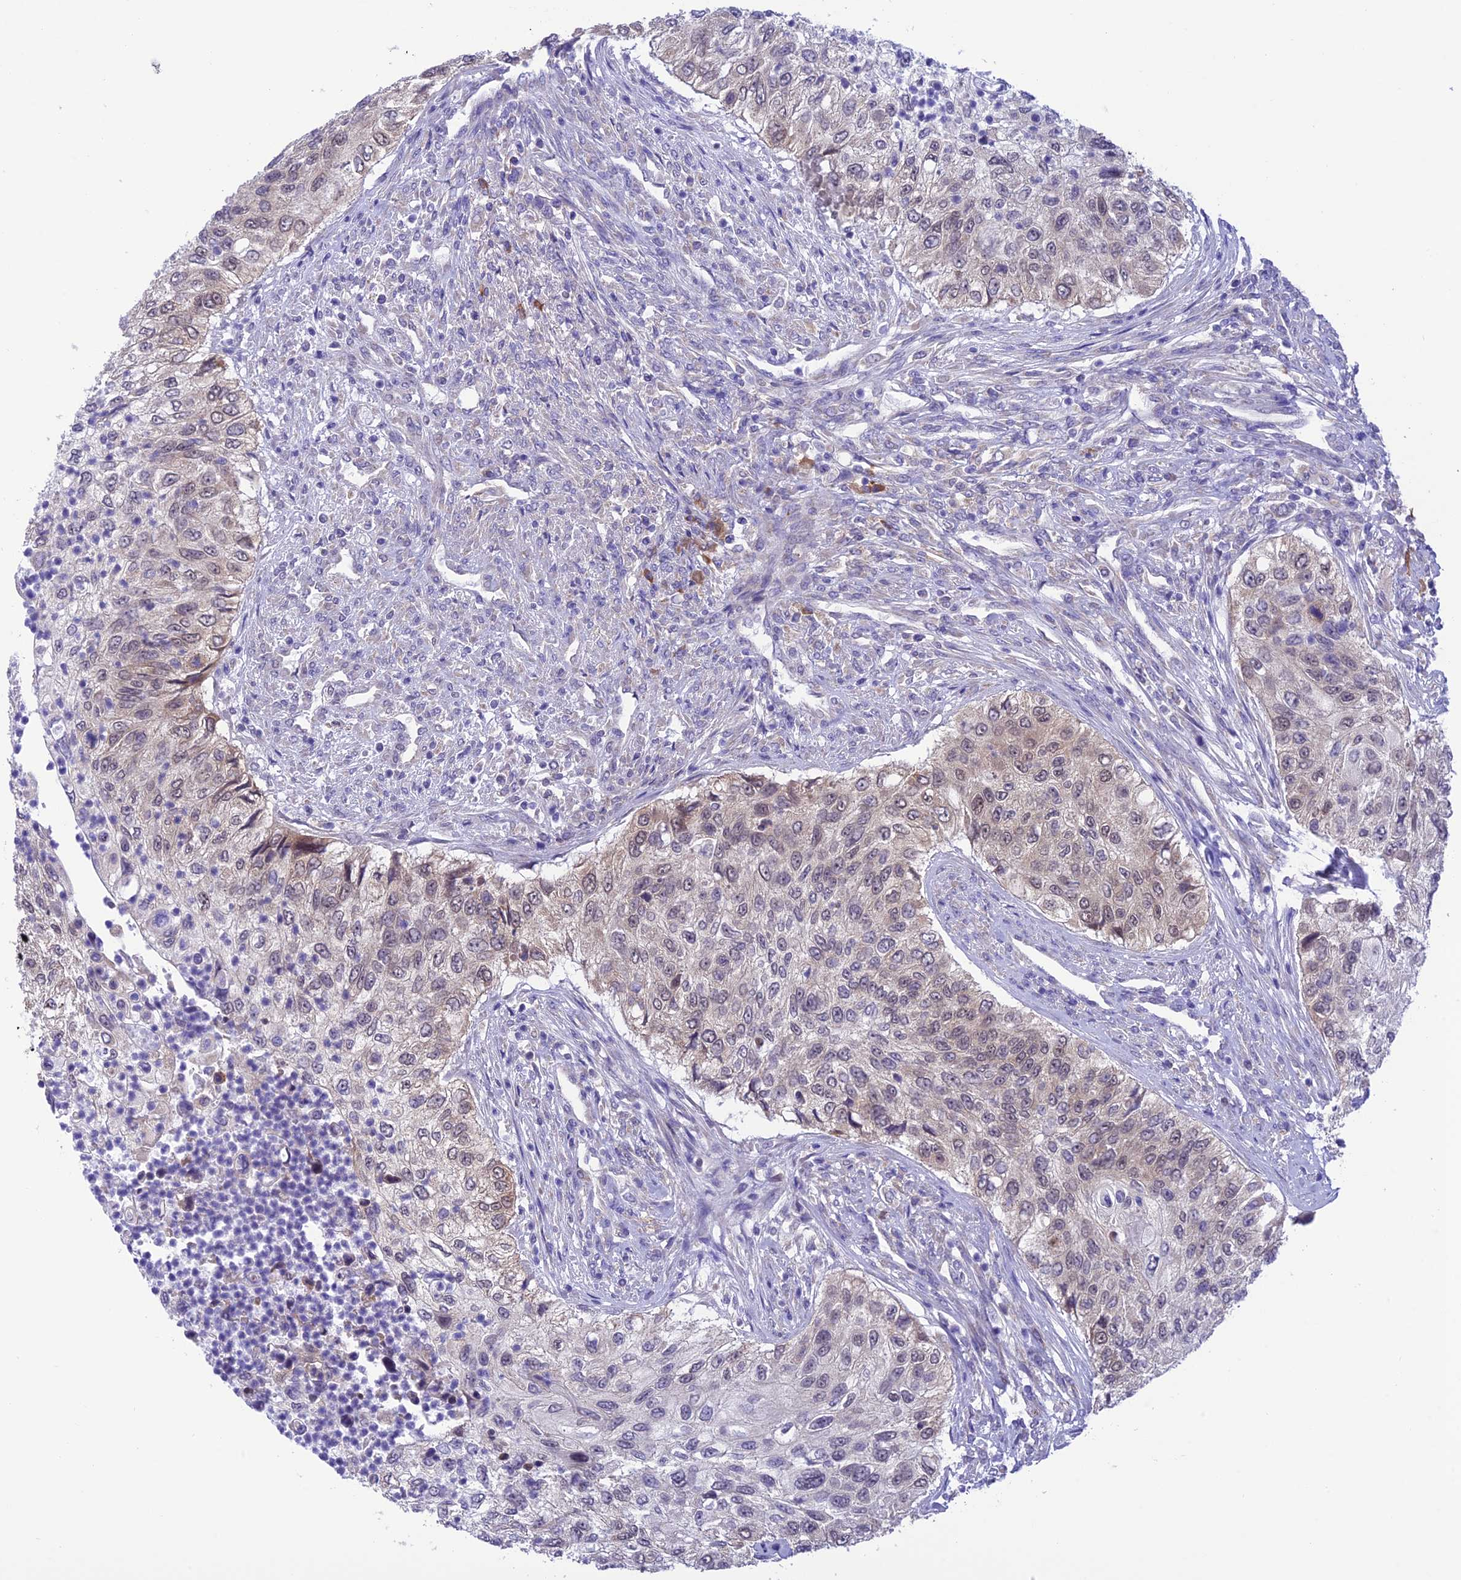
{"staining": {"intensity": "weak", "quantity": "<25%", "location": "cytoplasmic/membranous"}, "tissue": "urothelial cancer", "cell_type": "Tumor cells", "image_type": "cancer", "snomed": [{"axis": "morphology", "description": "Urothelial carcinoma, High grade"}, {"axis": "topography", "description": "Urinary bladder"}], "caption": "IHC photomicrograph of urothelial cancer stained for a protein (brown), which displays no positivity in tumor cells.", "gene": "RNF126", "patient": {"sex": "female", "age": 60}}